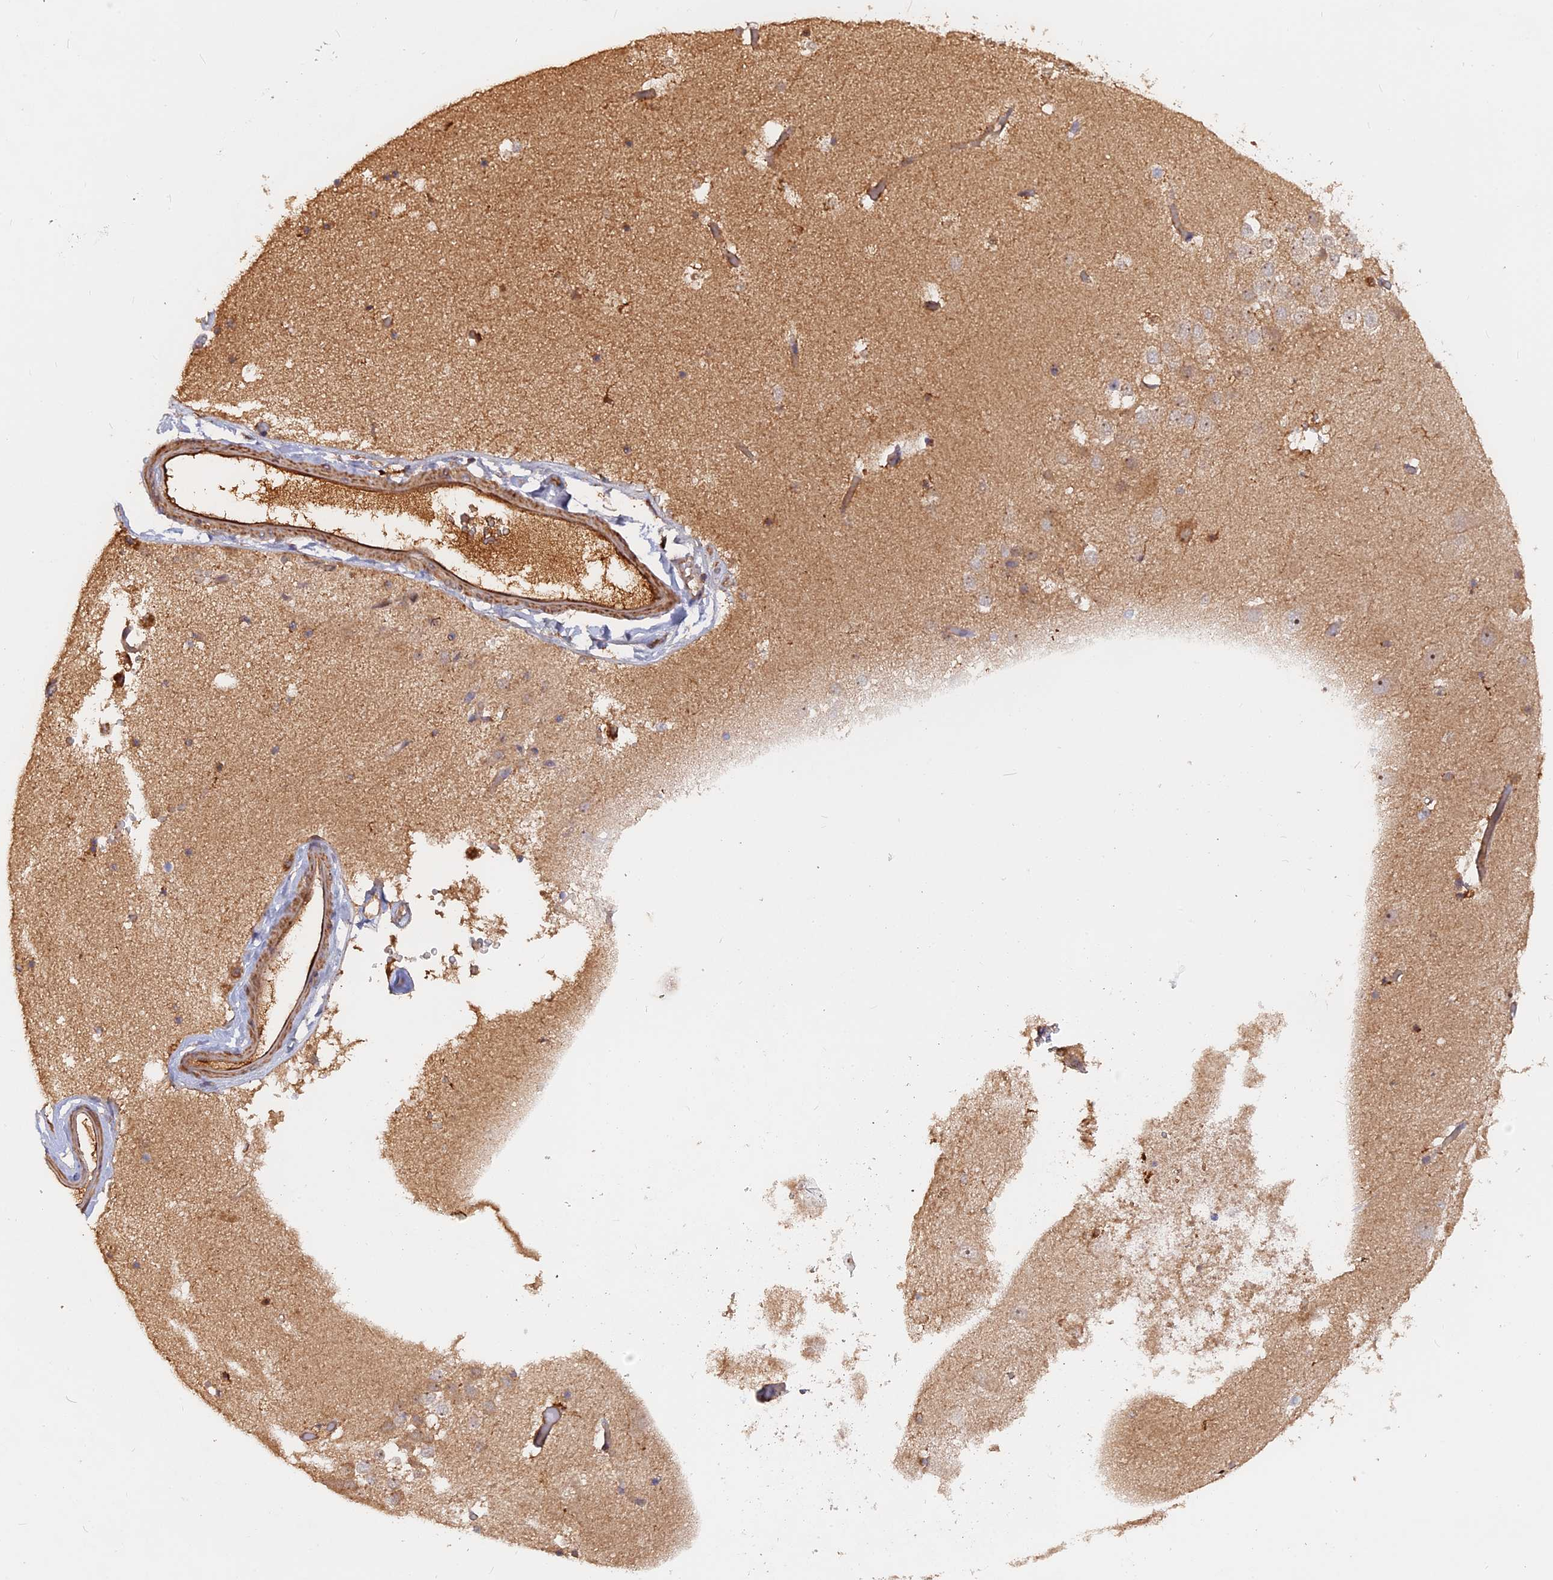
{"staining": {"intensity": "moderate", "quantity": "<25%", "location": "cytoplasmic/membranous"}, "tissue": "hippocampus", "cell_type": "Glial cells", "image_type": "normal", "snomed": [{"axis": "morphology", "description": "Normal tissue, NOS"}, {"axis": "topography", "description": "Hippocampus"}], "caption": "IHC (DAB (3,3'-diaminobenzidine)) staining of unremarkable hippocampus displays moderate cytoplasmic/membranous protein staining in about <25% of glial cells.", "gene": "SAC3D1", "patient": {"sex": "female", "age": 52}}